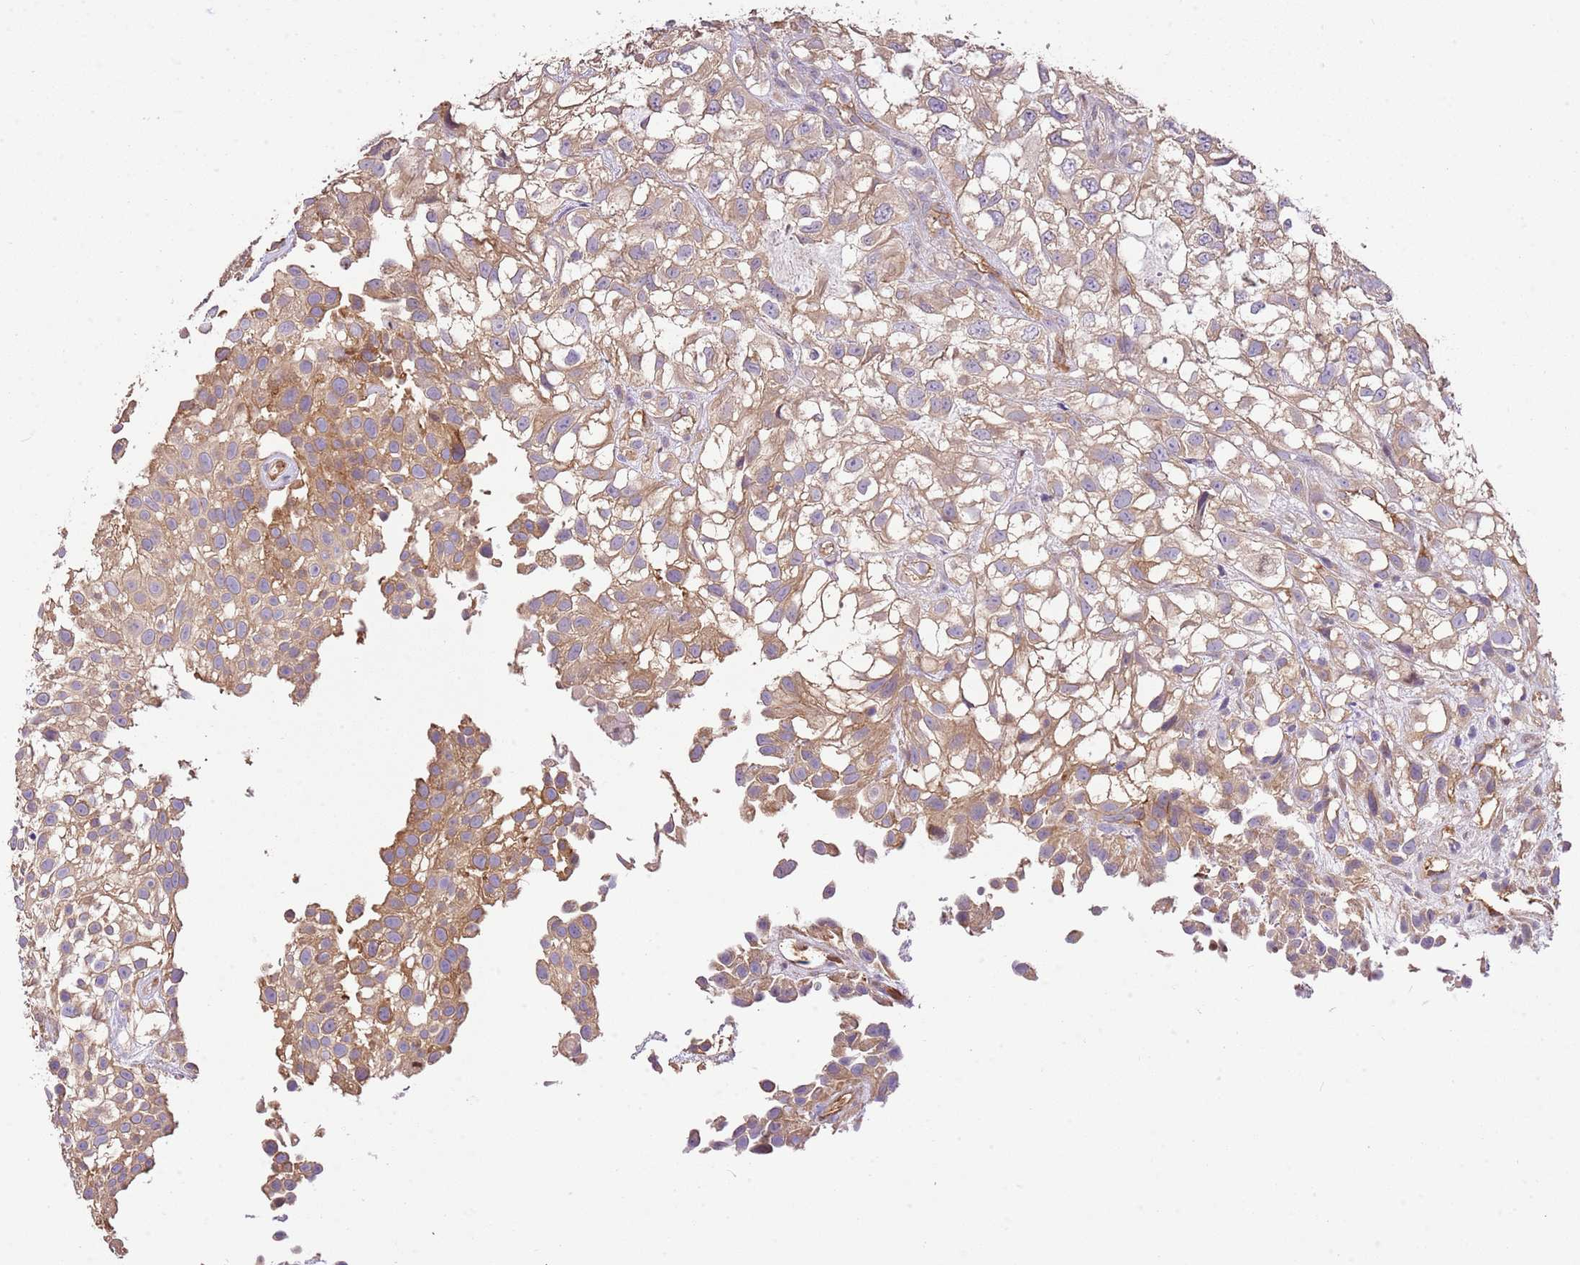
{"staining": {"intensity": "moderate", "quantity": "25%-75%", "location": "cytoplasmic/membranous"}, "tissue": "urothelial cancer", "cell_type": "Tumor cells", "image_type": "cancer", "snomed": [{"axis": "morphology", "description": "Urothelial carcinoma, High grade"}, {"axis": "topography", "description": "Urinary bladder"}], "caption": "The image displays immunohistochemical staining of urothelial cancer. There is moderate cytoplasmic/membranous staining is identified in about 25%-75% of tumor cells.", "gene": "DOCK9", "patient": {"sex": "male", "age": 56}}